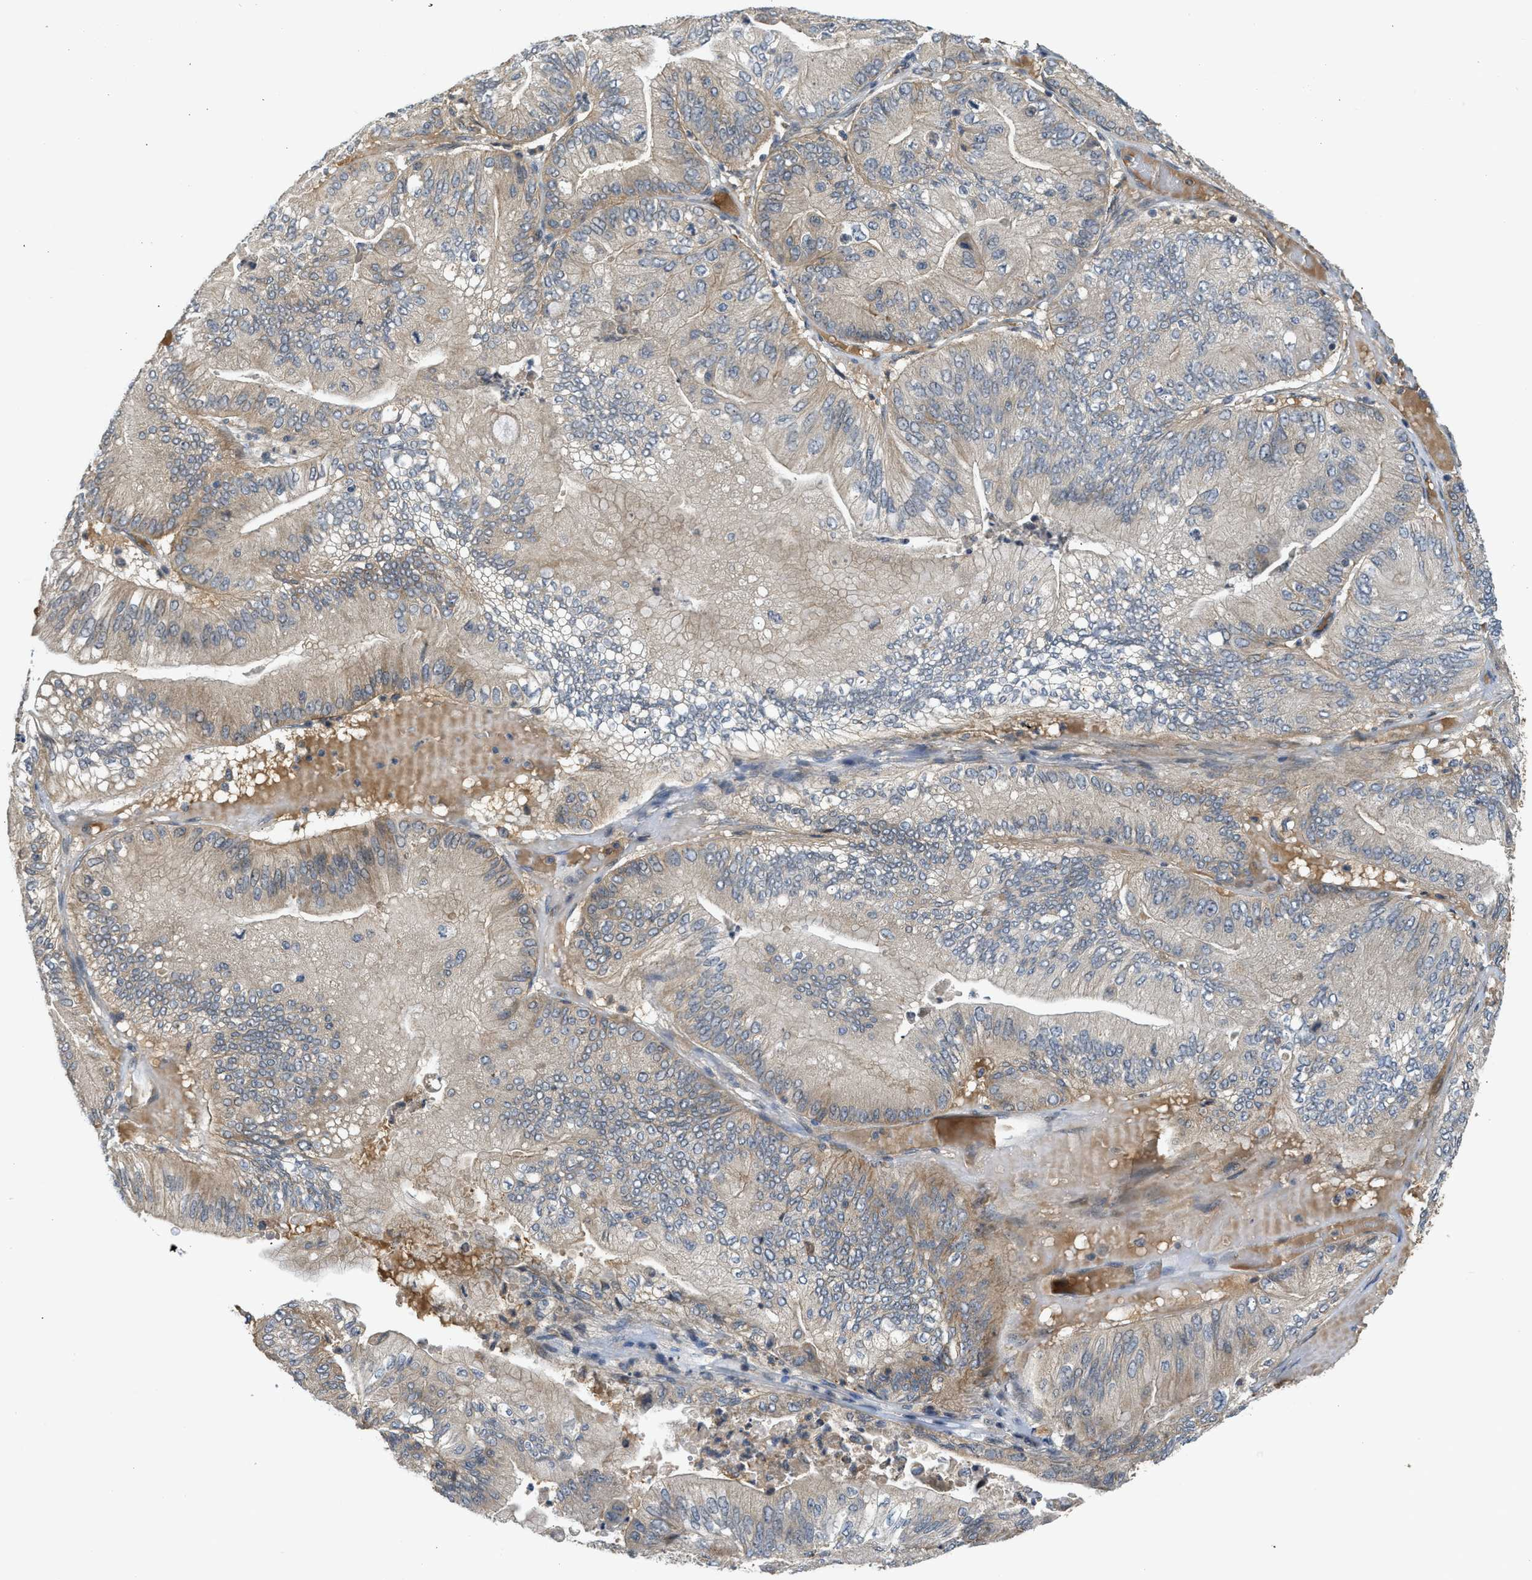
{"staining": {"intensity": "weak", "quantity": "<25%", "location": "cytoplasmic/membranous"}, "tissue": "ovarian cancer", "cell_type": "Tumor cells", "image_type": "cancer", "snomed": [{"axis": "morphology", "description": "Cystadenocarcinoma, mucinous, NOS"}, {"axis": "topography", "description": "Ovary"}], "caption": "Tumor cells are negative for brown protein staining in mucinous cystadenocarcinoma (ovarian).", "gene": "ADCY8", "patient": {"sex": "female", "age": 61}}